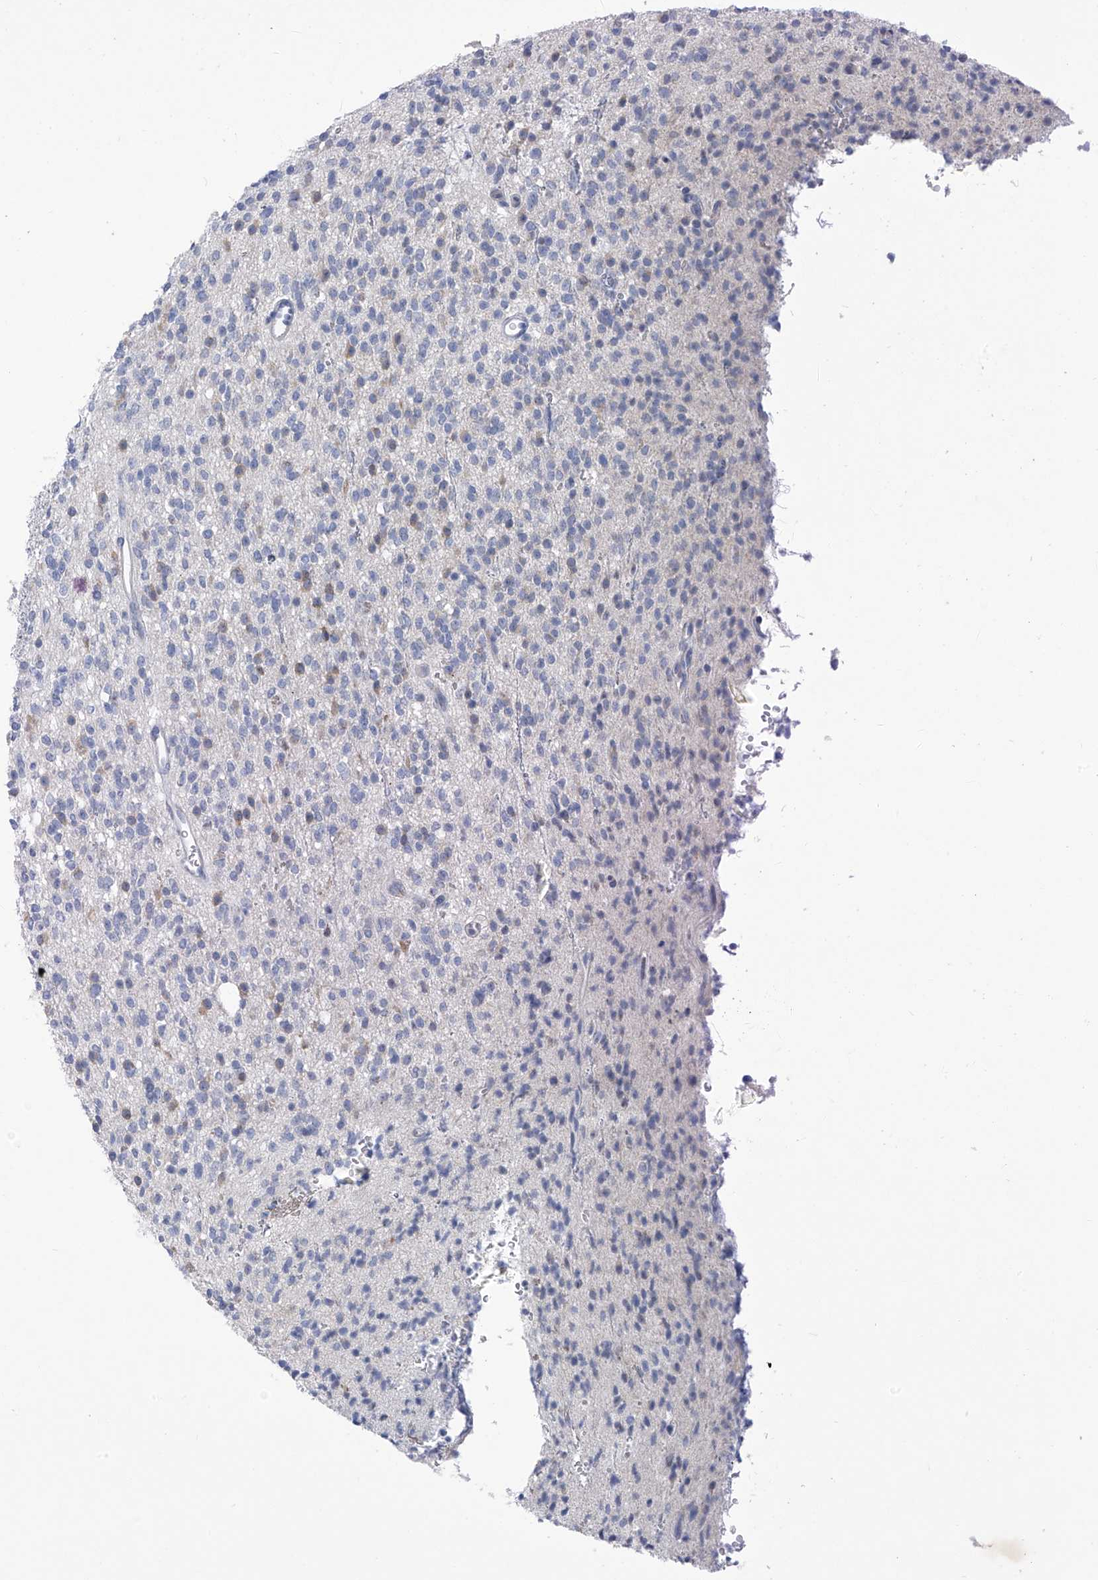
{"staining": {"intensity": "negative", "quantity": "none", "location": "none"}, "tissue": "glioma", "cell_type": "Tumor cells", "image_type": "cancer", "snomed": [{"axis": "morphology", "description": "Glioma, malignant, High grade"}, {"axis": "topography", "description": "Brain"}], "caption": "DAB (3,3'-diaminobenzidine) immunohistochemical staining of human high-grade glioma (malignant) exhibits no significant staining in tumor cells.", "gene": "SLCO4A1", "patient": {"sex": "male", "age": 34}}